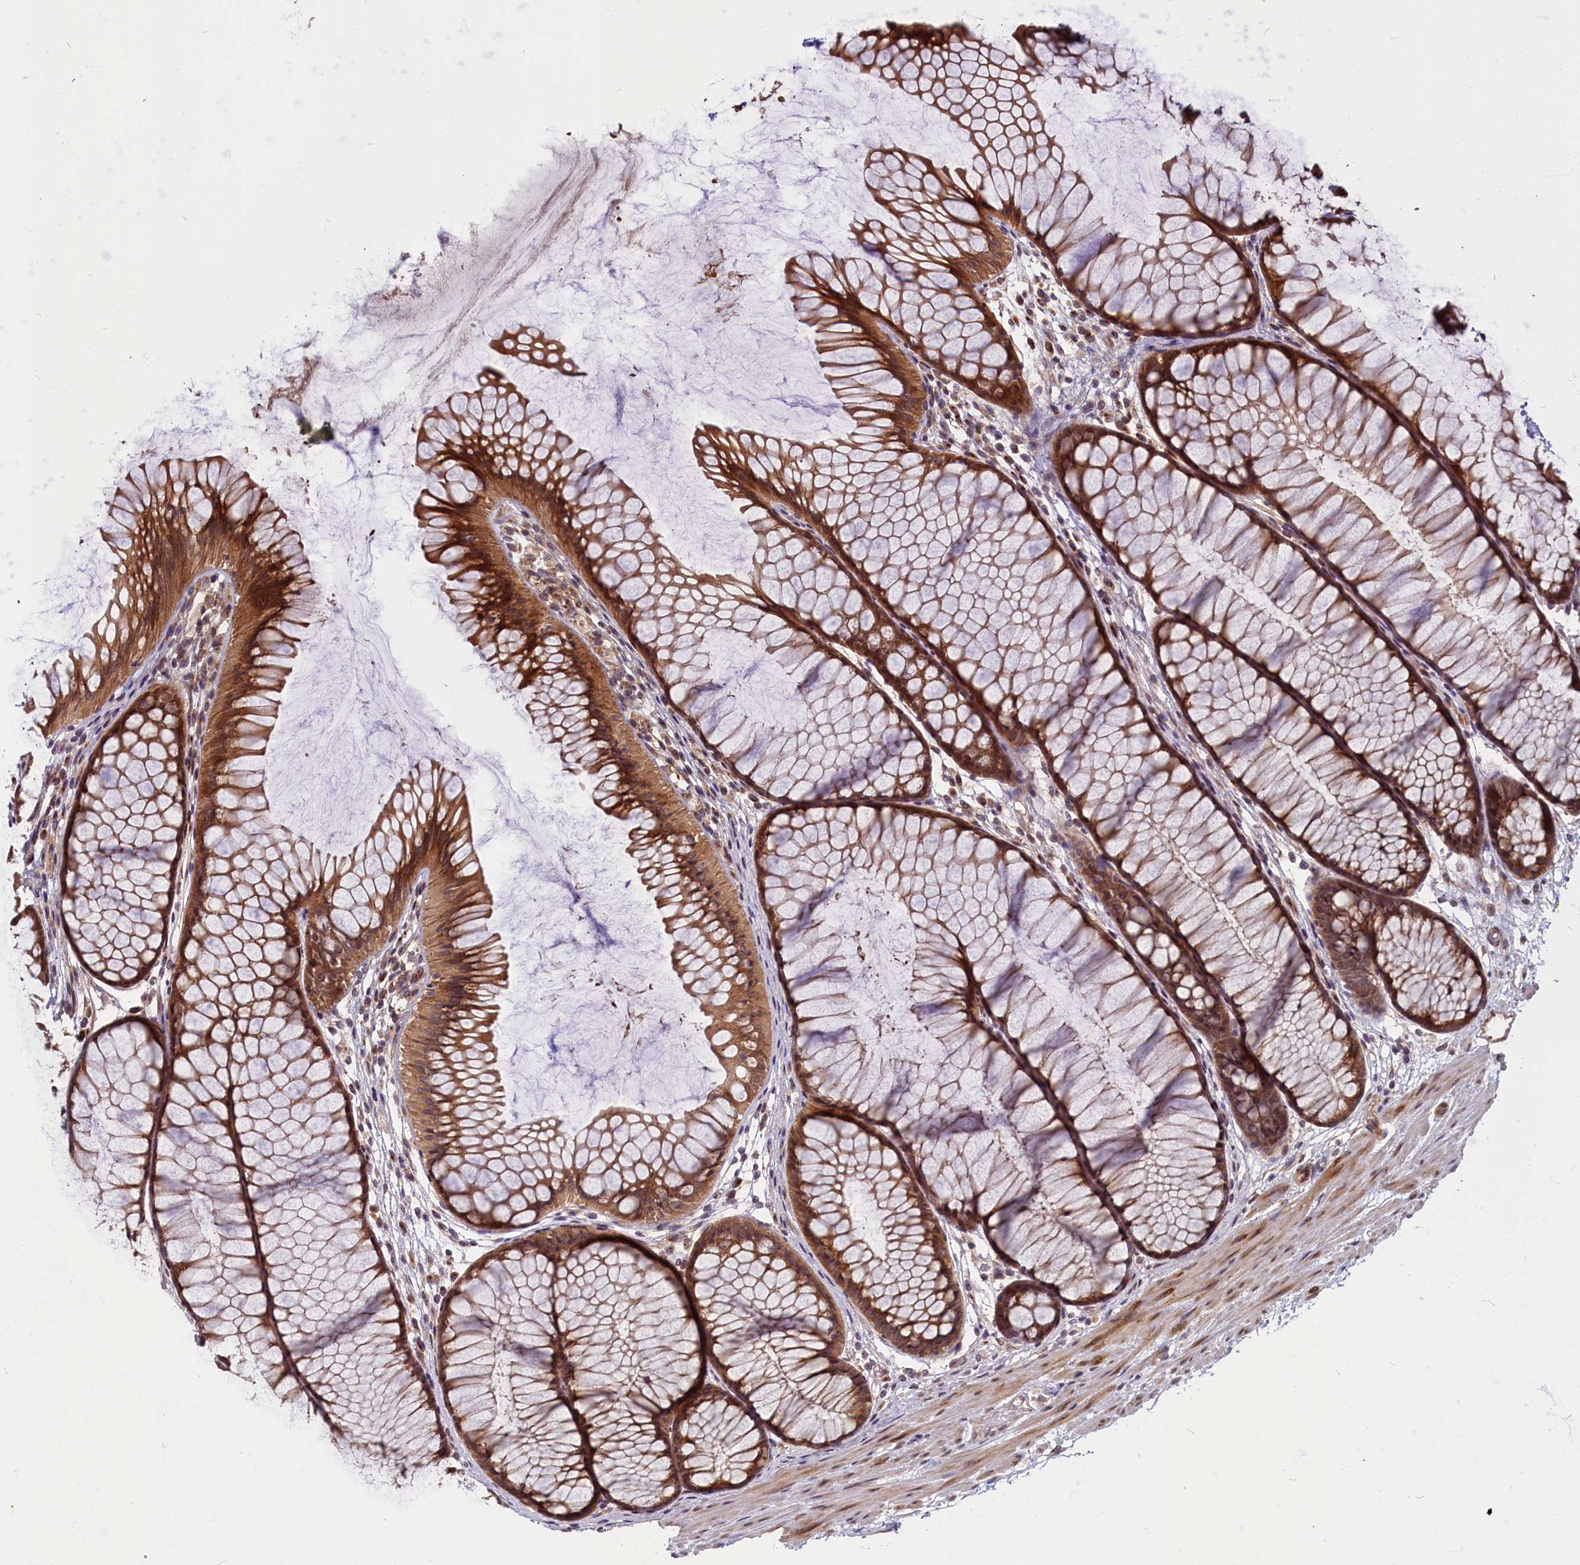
{"staining": {"intensity": "moderate", "quantity": "25%-75%", "location": "cytoplasmic/membranous"}, "tissue": "colon", "cell_type": "Endothelial cells", "image_type": "normal", "snomed": [{"axis": "morphology", "description": "Normal tissue, NOS"}, {"axis": "topography", "description": "Colon"}], "caption": "Protein expression analysis of normal human colon reveals moderate cytoplasmic/membranous expression in approximately 25%-75% of endothelial cells.", "gene": "ENSG00000274944", "patient": {"sex": "female", "age": 82}}